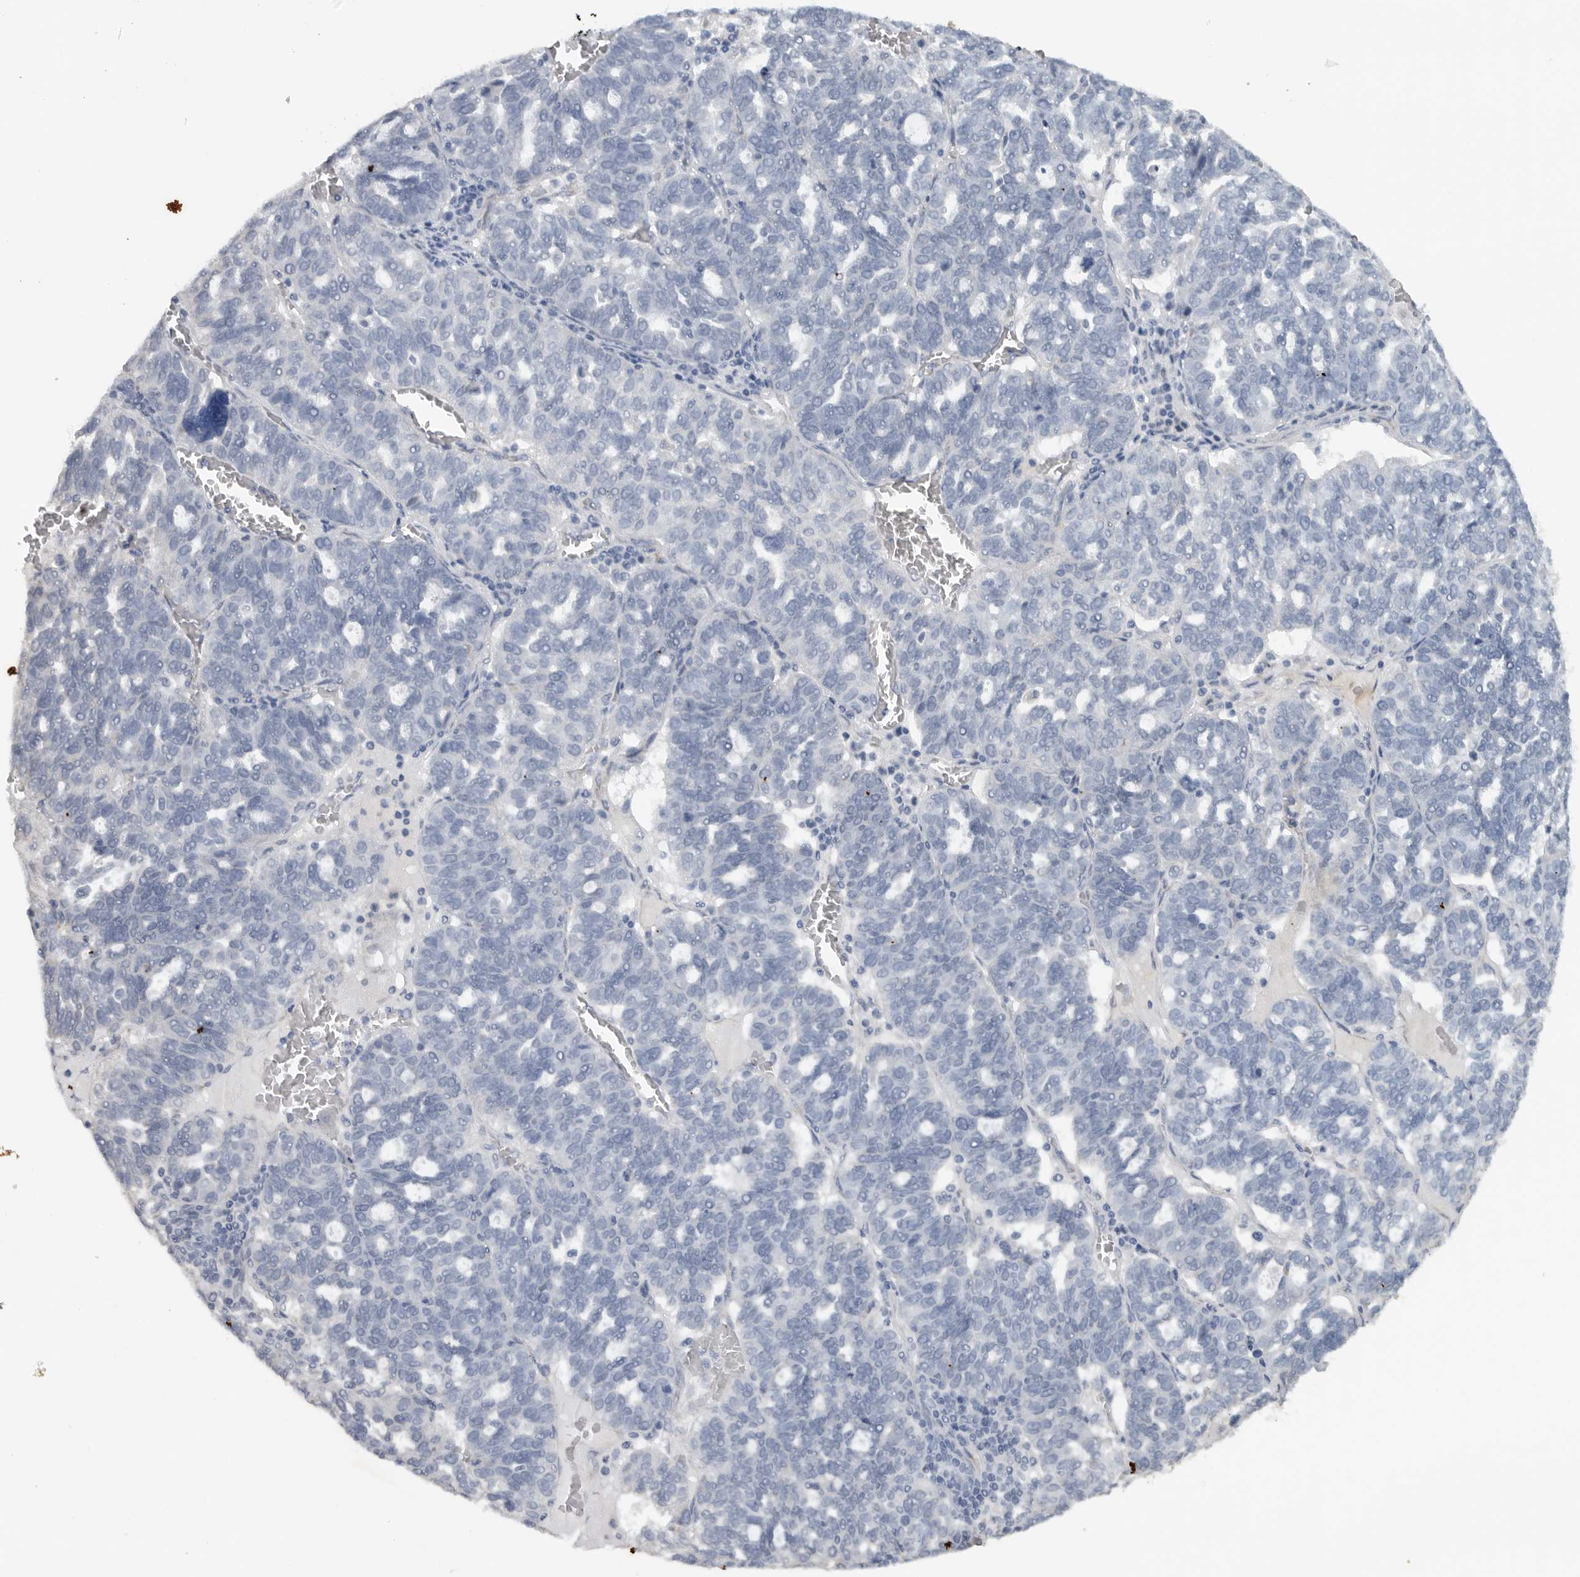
{"staining": {"intensity": "negative", "quantity": "none", "location": "none"}, "tissue": "ovarian cancer", "cell_type": "Tumor cells", "image_type": "cancer", "snomed": [{"axis": "morphology", "description": "Cystadenocarcinoma, serous, NOS"}, {"axis": "topography", "description": "Ovary"}], "caption": "This is a photomicrograph of IHC staining of ovarian cancer (serous cystadenocarcinoma), which shows no staining in tumor cells.", "gene": "DYRK2", "patient": {"sex": "female", "age": 59}}